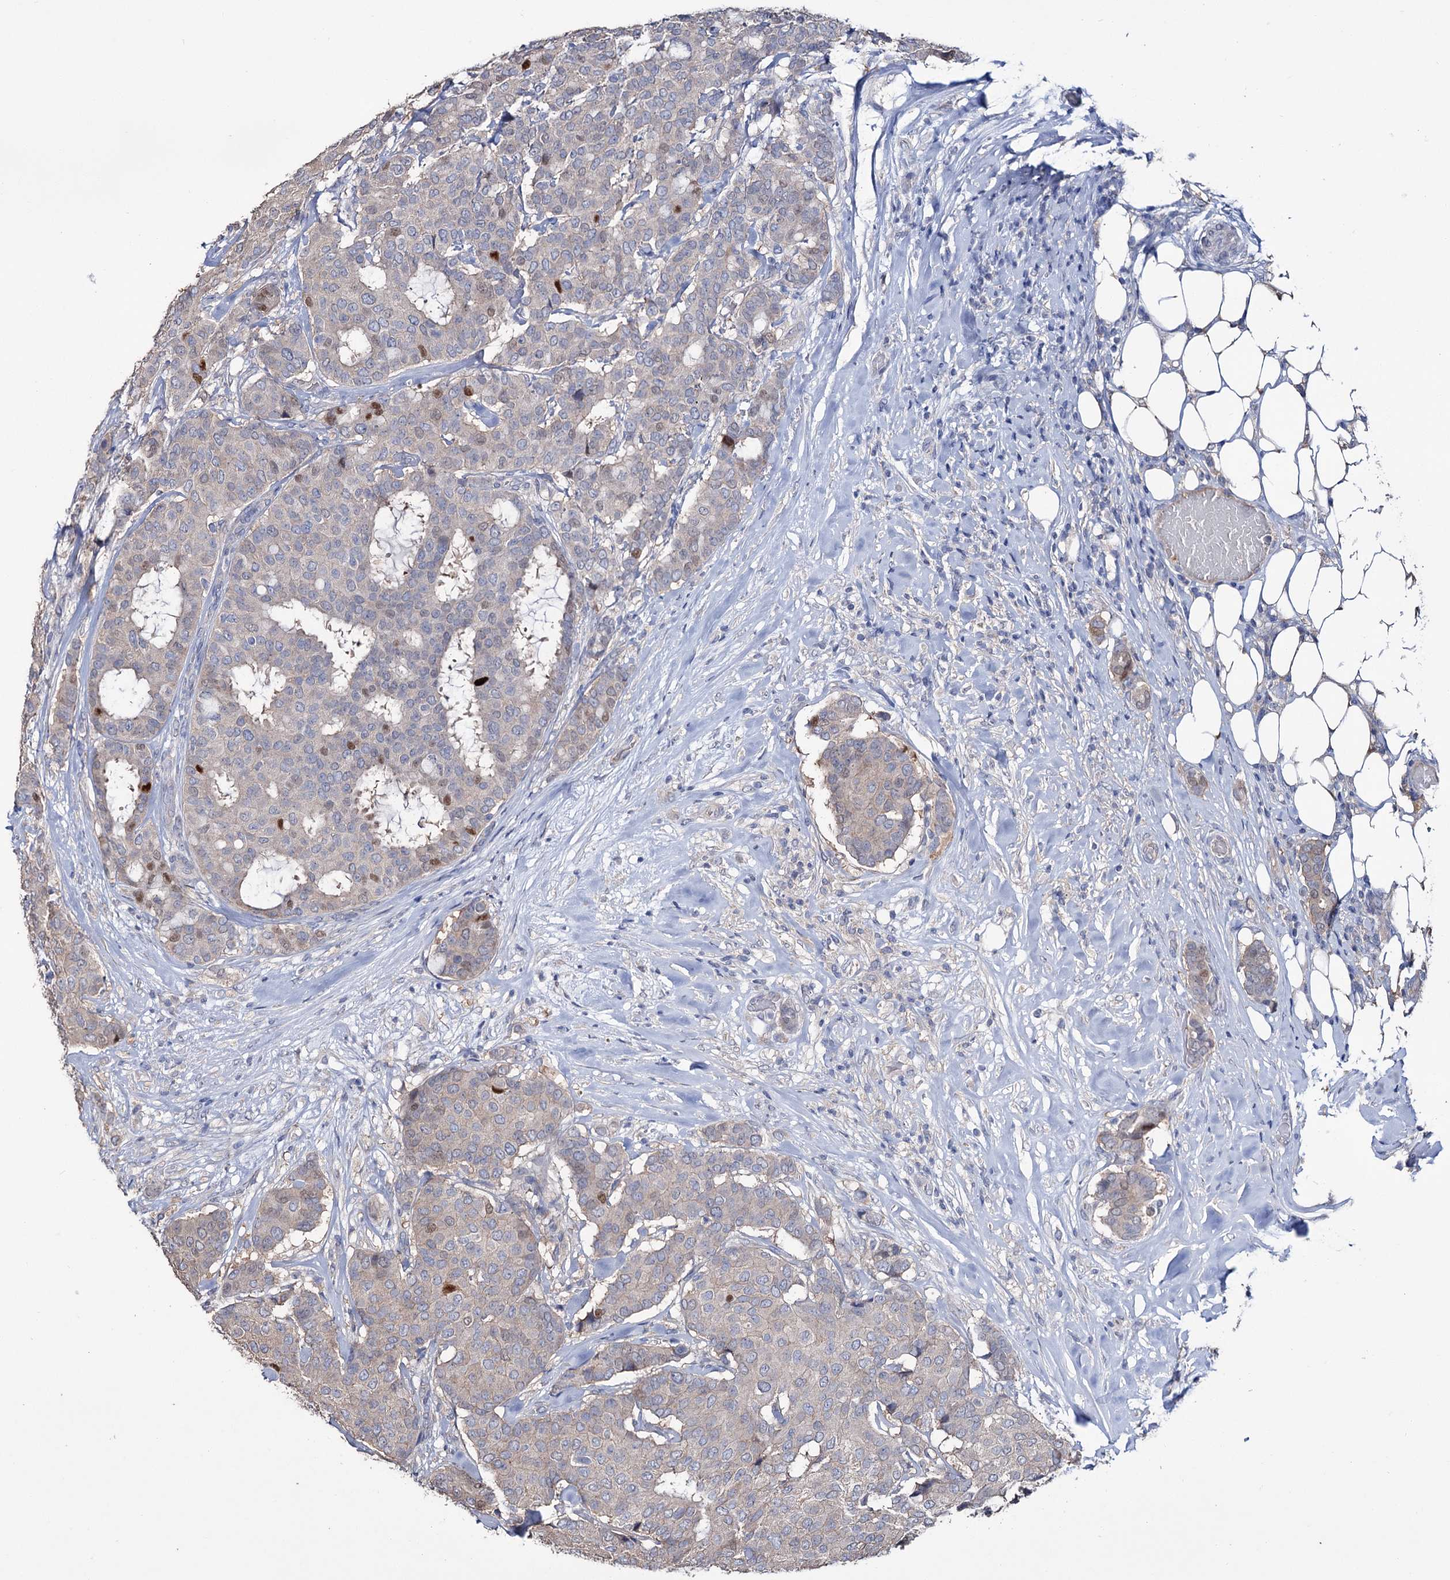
{"staining": {"intensity": "negative", "quantity": "none", "location": "none"}, "tissue": "breast cancer", "cell_type": "Tumor cells", "image_type": "cancer", "snomed": [{"axis": "morphology", "description": "Duct carcinoma"}, {"axis": "topography", "description": "Breast"}], "caption": "A photomicrograph of human breast infiltrating ductal carcinoma is negative for staining in tumor cells.", "gene": "EPB41L5", "patient": {"sex": "female", "age": 75}}